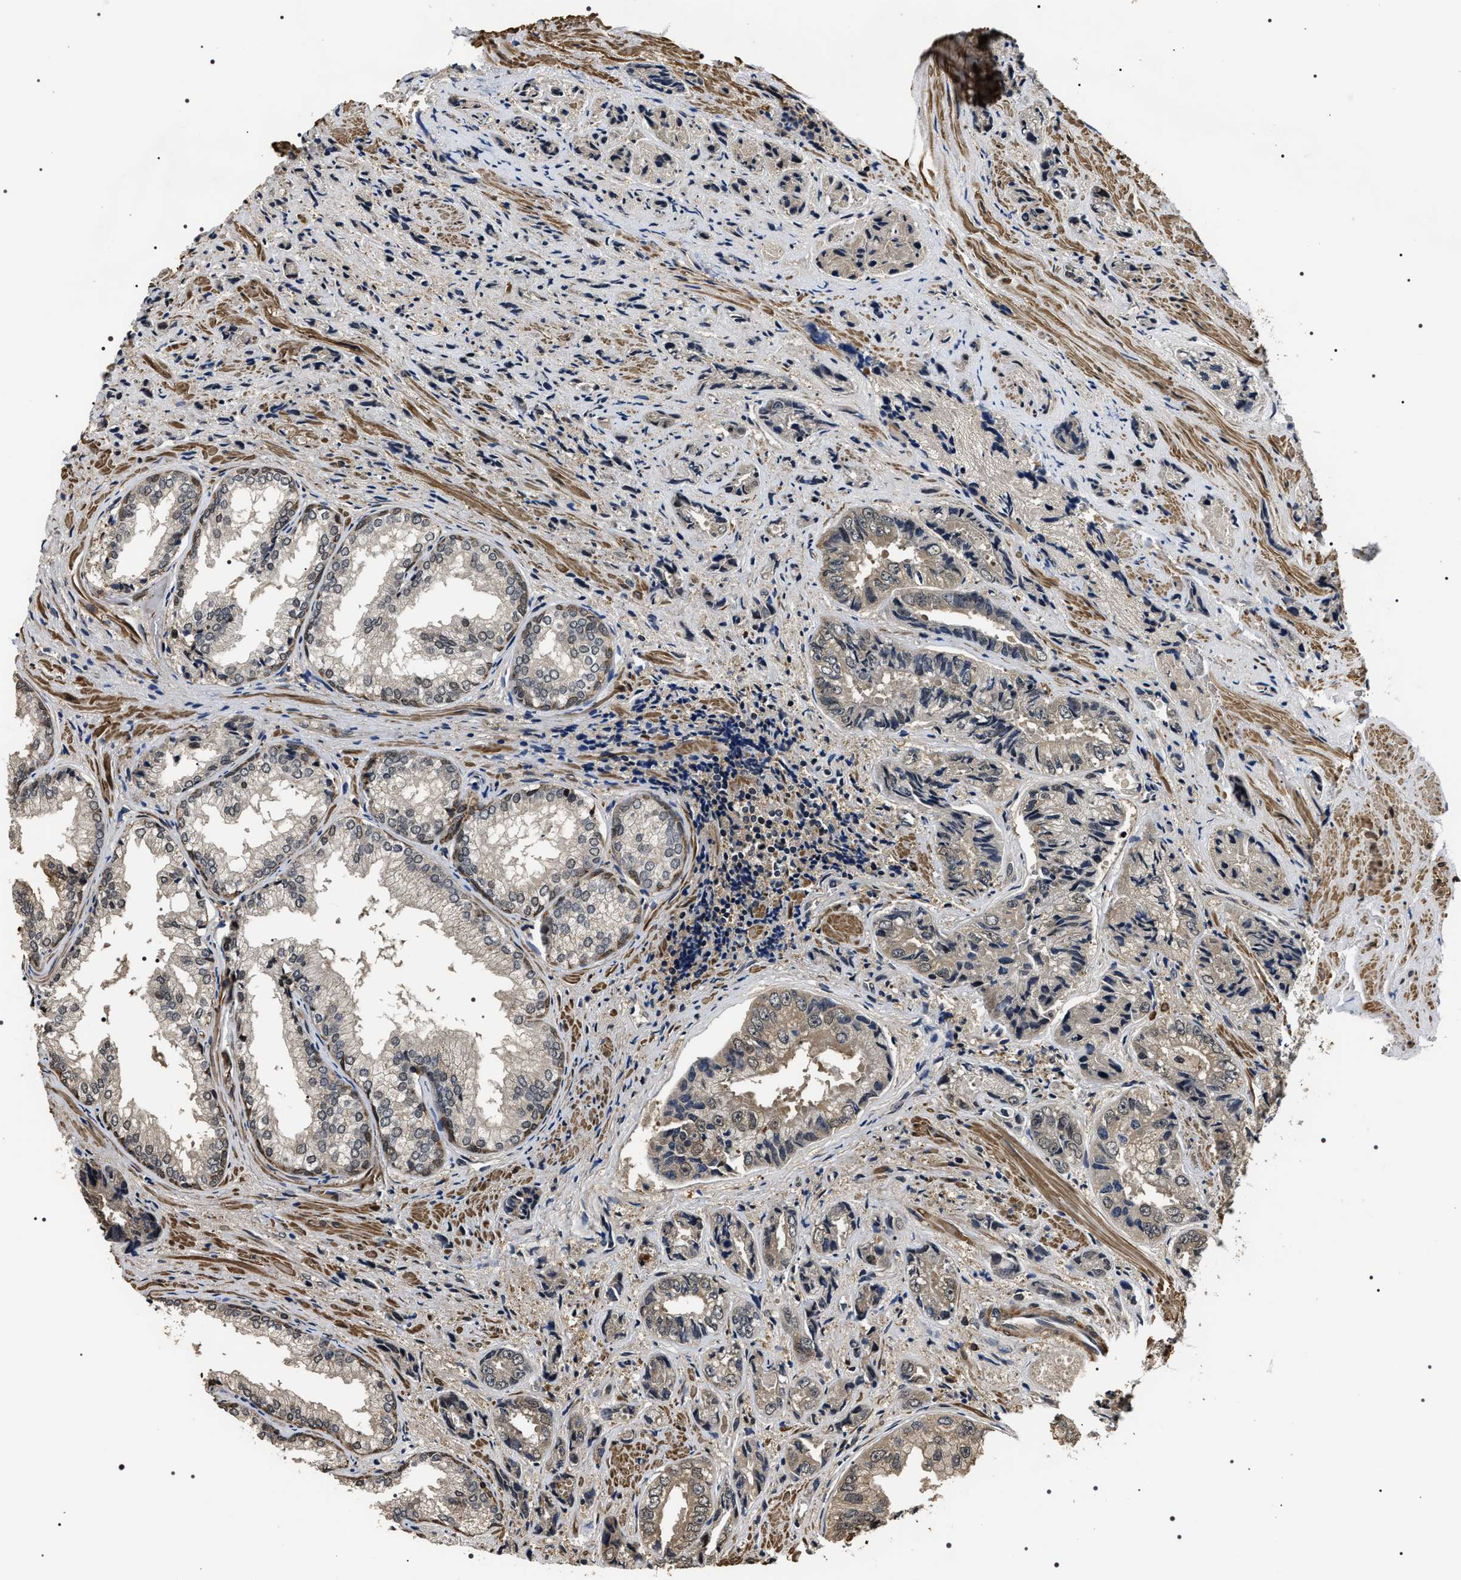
{"staining": {"intensity": "weak", "quantity": "<25%", "location": "cytoplasmic/membranous"}, "tissue": "prostate cancer", "cell_type": "Tumor cells", "image_type": "cancer", "snomed": [{"axis": "morphology", "description": "Adenocarcinoma, High grade"}, {"axis": "topography", "description": "Prostate"}], "caption": "Immunohistochemistry (IHC) histopathology image of neoplastic tissue: human prostate cancer stained with DAB (3,3'-diaminobenzidine) exhibits no significant protein expression in tumor cells.", "gene": "ARHGAP22", "patient": {"sex": "male", "age": 61}}